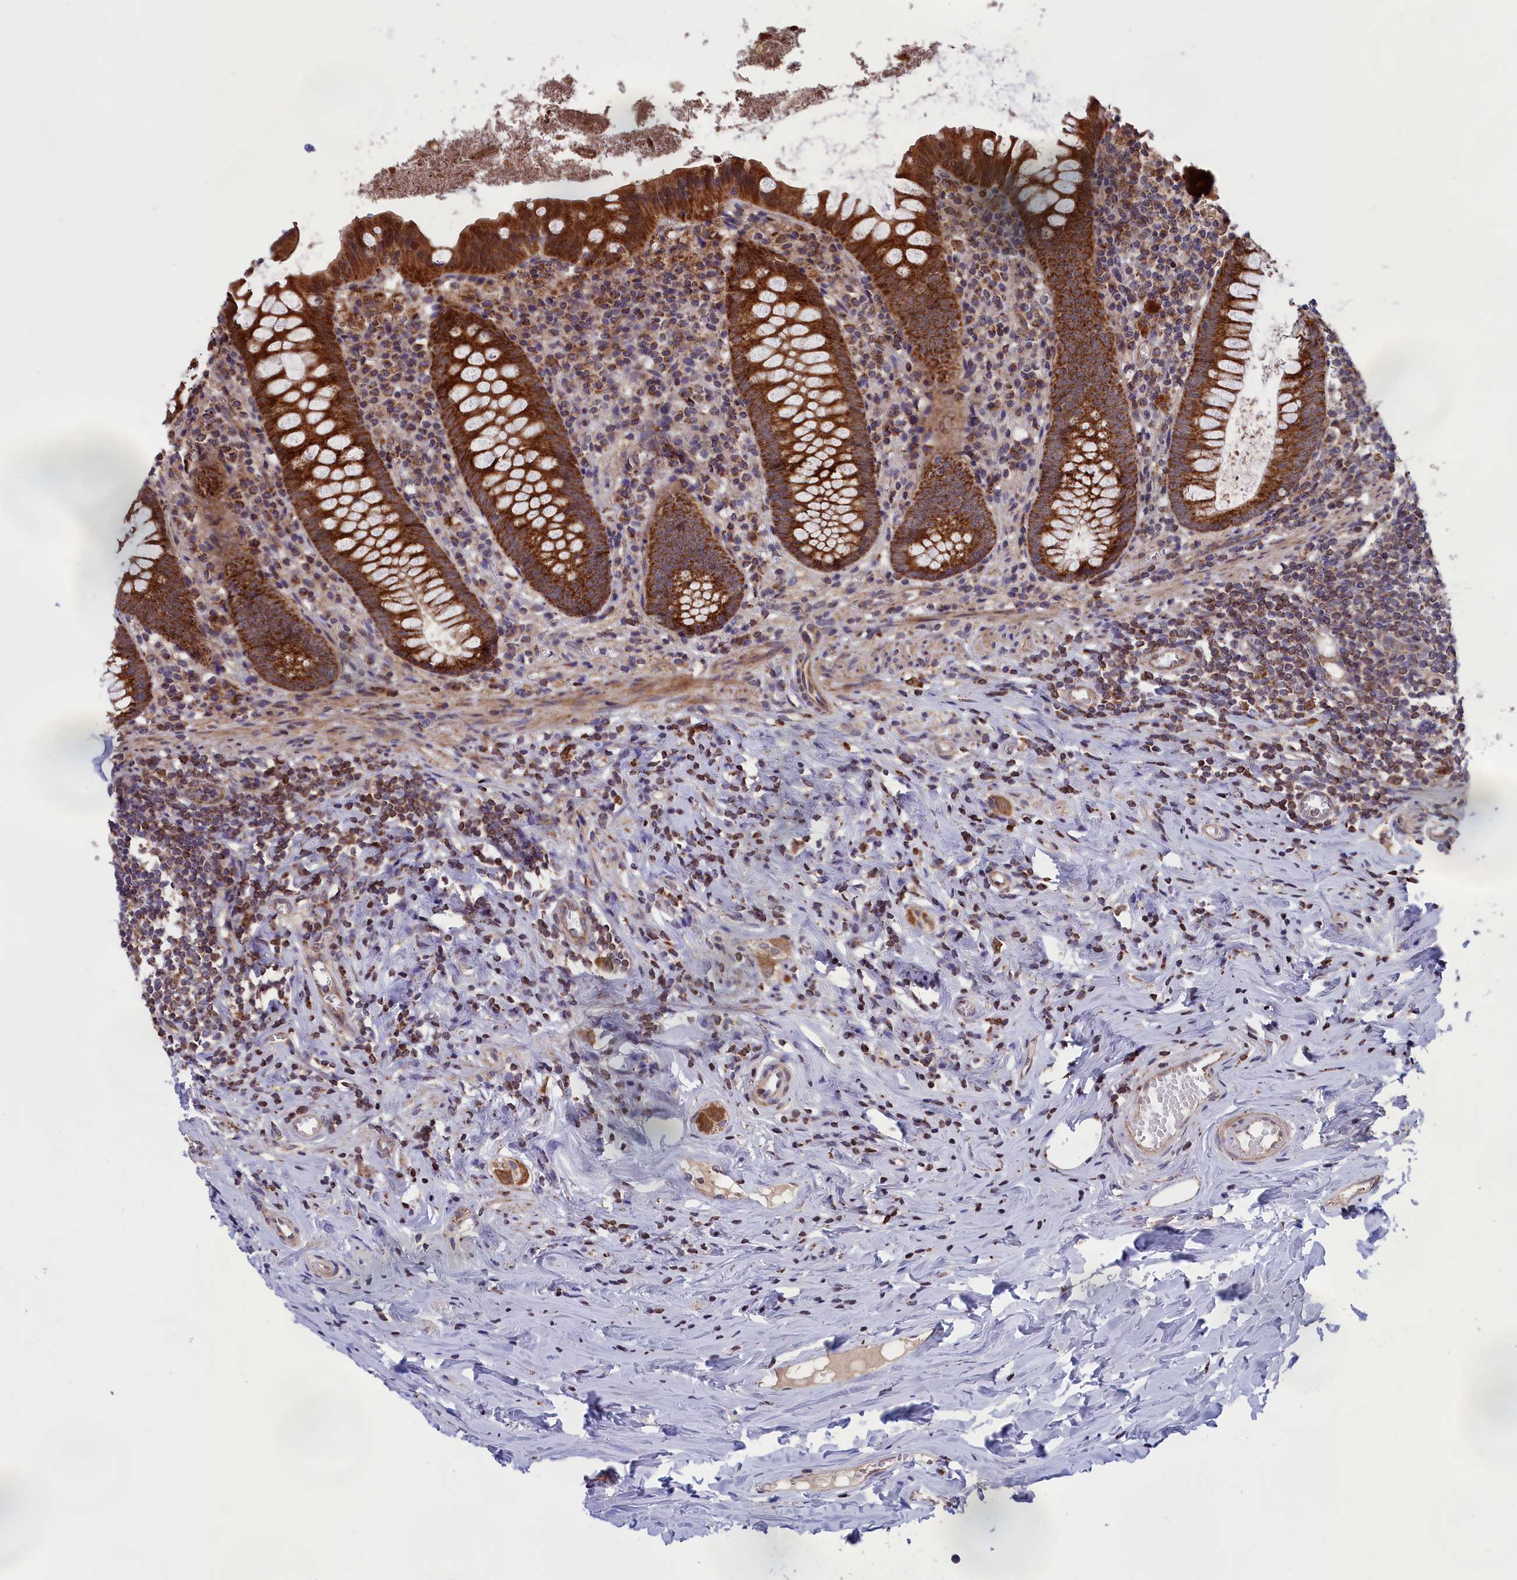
{"staining": {"intensity": "strong", "quantity": ">75%", "location": "cytoplasmic/membranous"}, "tissue": "appendix", "cell_type": "Glandular cells", "image_type": "normal", "snomed": [{"axis": "morphology", "description": "Normal tissue, NOS"}, {"axis": "topography", "description": "Appendix"}], "caption": "High-power microscopy captured an immunohistochemistry (IHC) micrograph of normal appendix, revealing strong cytoplasmic/membranous positivity in about >75% of glandular cells. (IHC, brightfield microscopy, high magnification).", "gene": "TIMM44", "patient": {"sex": "female", "age": 51}}